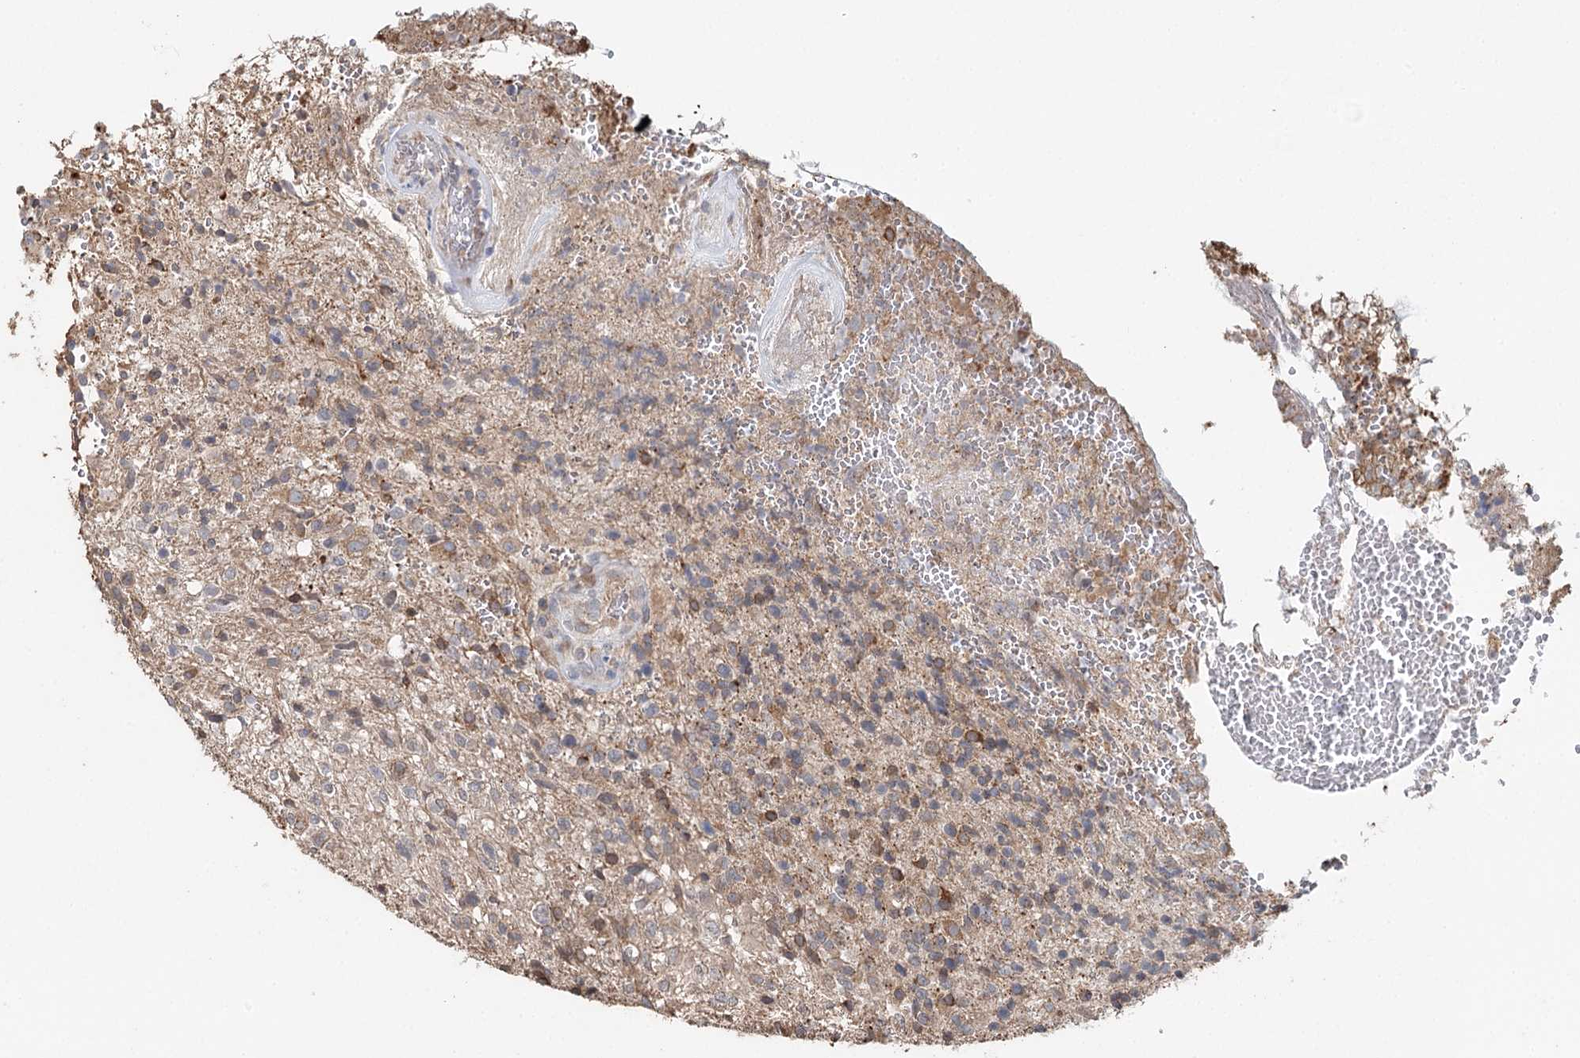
{"staining": {"intensity": "negative", "quantity": "none", "location": "none"}, "tissue": "glioma", "cell_type": "Tumor cells", "image_type": "cancer", "snomed": [{"axis": "morphology", "description": "Glioma, malignant, High grade"}, {"axis": "topography", "description": "Brain"}], "caption": "Malignant high-grade glioma stained for a protein using IHC reveals no staining tumor cells.", "gene": "SYVN1", "patient": {"sex": "male", "age": 56}}